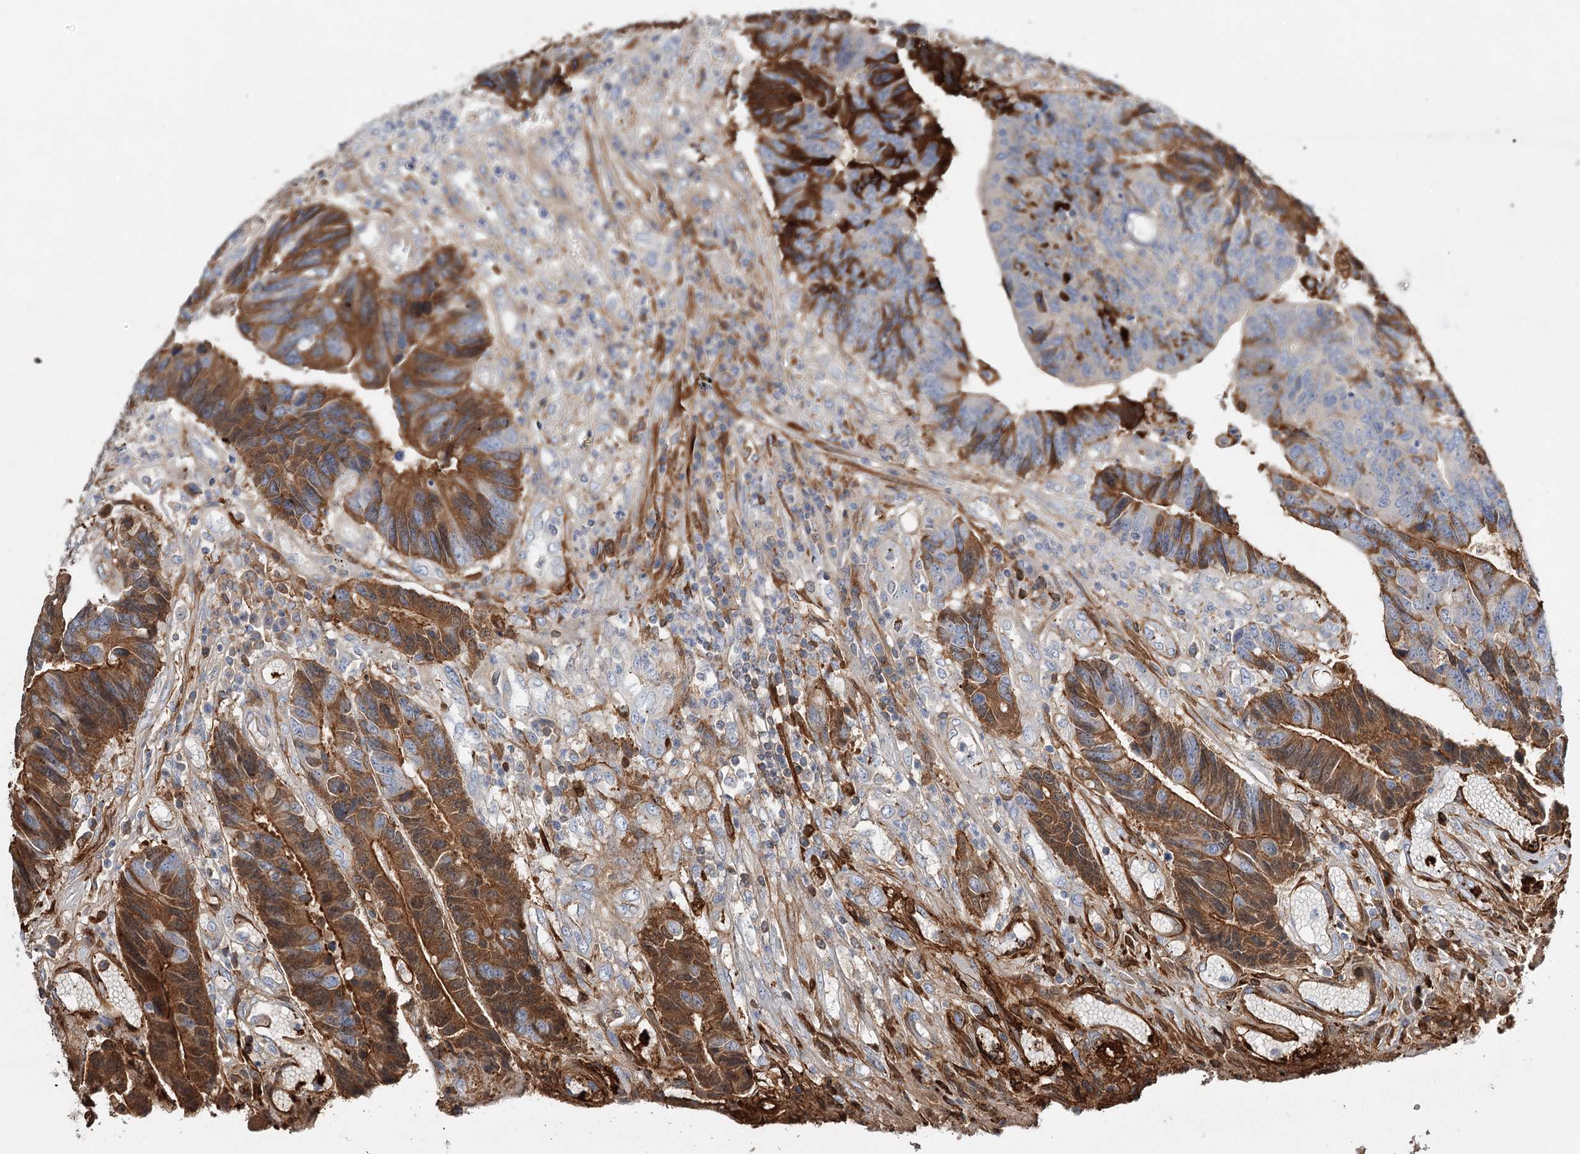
{"staining": {"intensity": "moderate", "quantity": "25%-75%", "location": "cytoplasmic/membranous"}, "tissue": "colorectal cancer", "cell_type": "Tumor cells", "image_type": "cancer", "snomed": [{"axis": "morphology", "description": "Adenocarcinoma, NOS"}, {"axis": "topography", "description": "Rectum"}], "caption": "Colorectal cancer (adenocarcinoma) stained with IHC demonstrates moderate cytoplasmic/membranous expression in approximately 25%-75% of tumor cells.", "gene": "ALKBH8", "patient": {"sex": "male", "age": 84}}